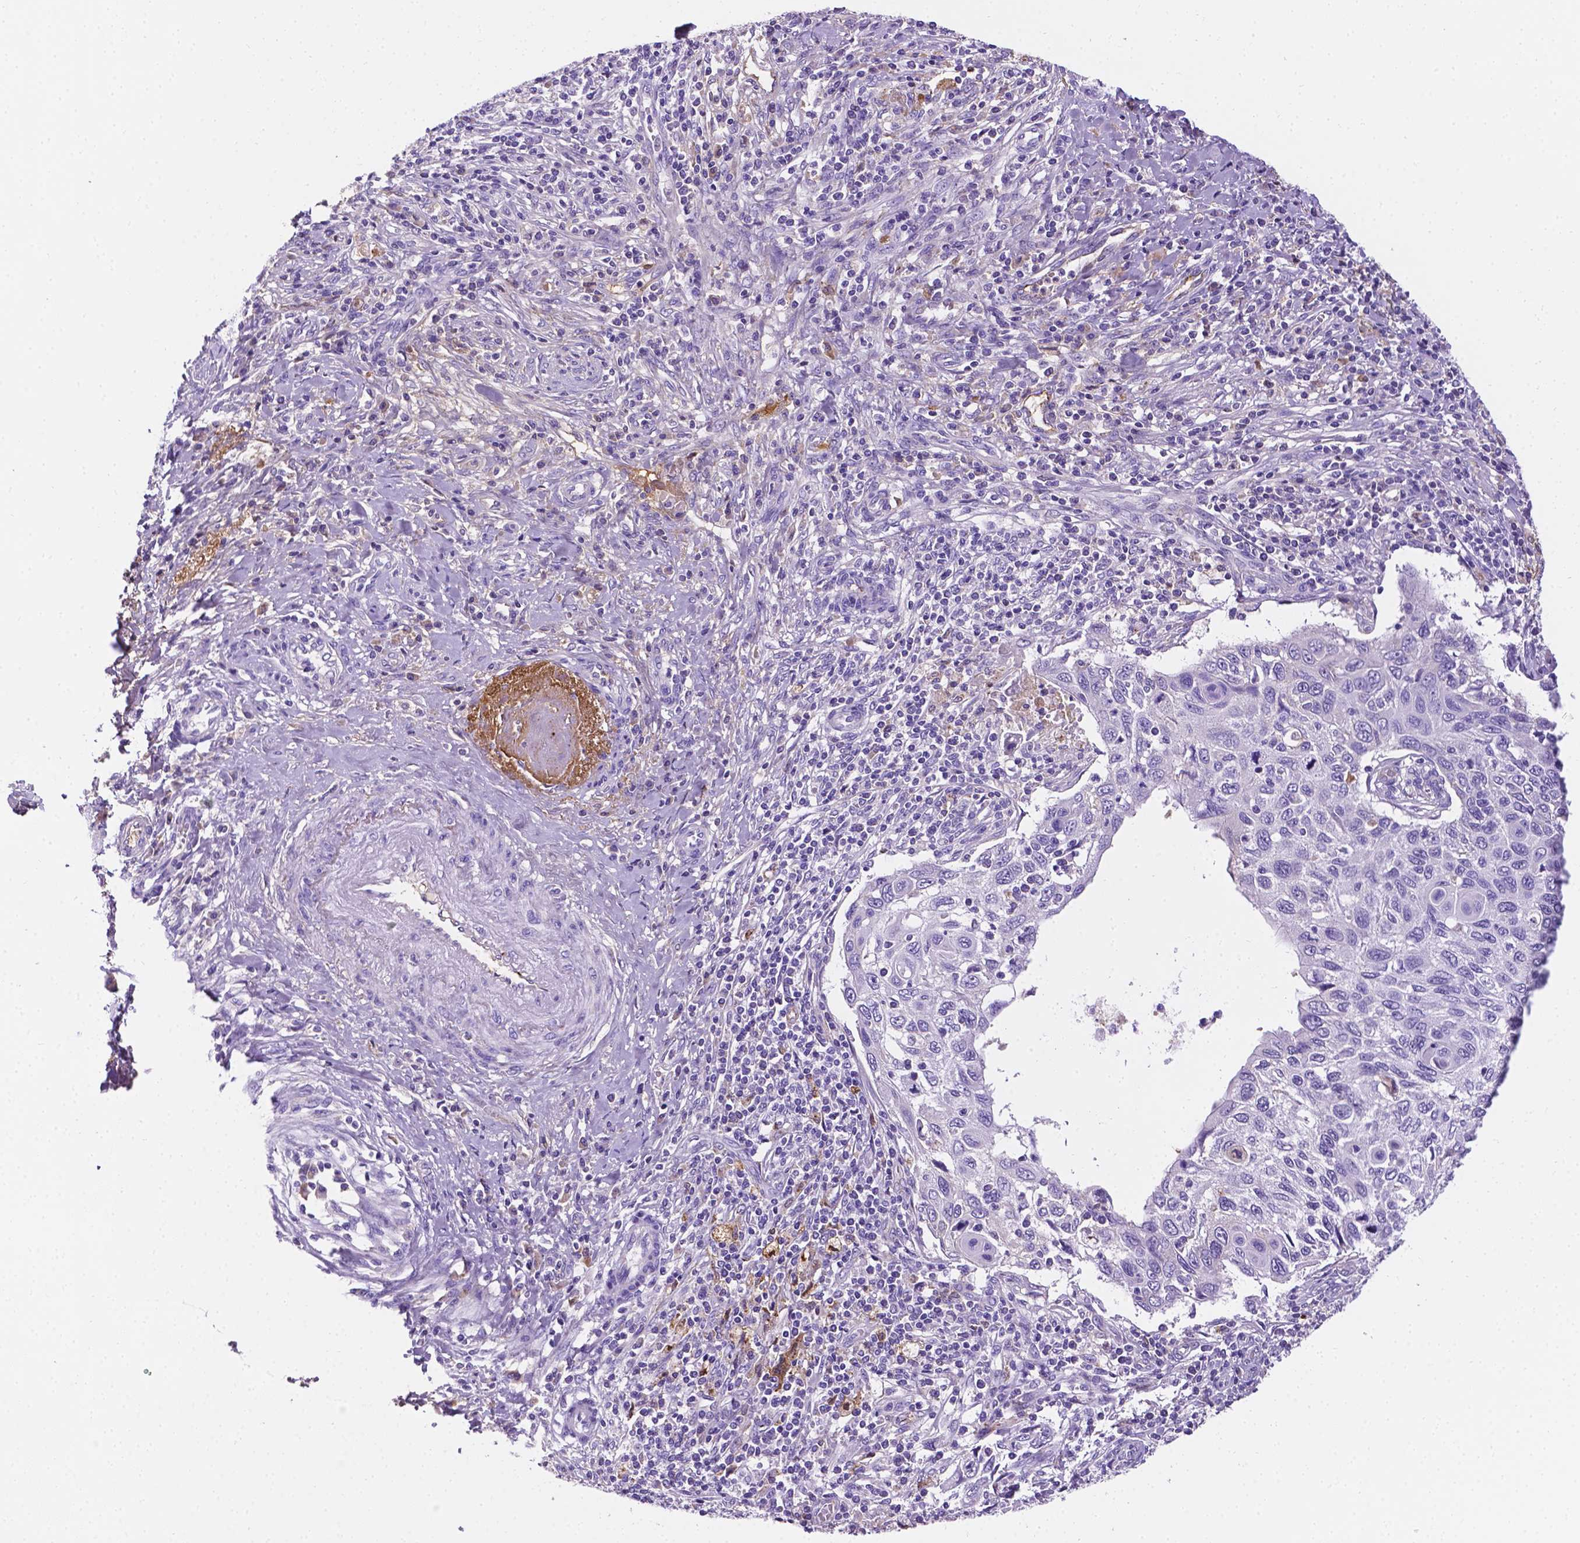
{"staining": {"intensity": "negative", "quantity": "none", "location": "none"}, "tissue": "cervical cancer", "cell_type": "Tumor cells", "image_type": "cancer", "snomed": [{"axis": "morphology", "description": "Squamous cell carcinoma, NOS"}, {"axis": "topography", "description": "Cervix"}], "caption": "DAB immunohistochemical staining of human cervical cancer (squamous cell carcinoma) reveals no significant positivity in tumor cells.", "gene": "APOE", "patient": {"sex": "female", "age": 70}}